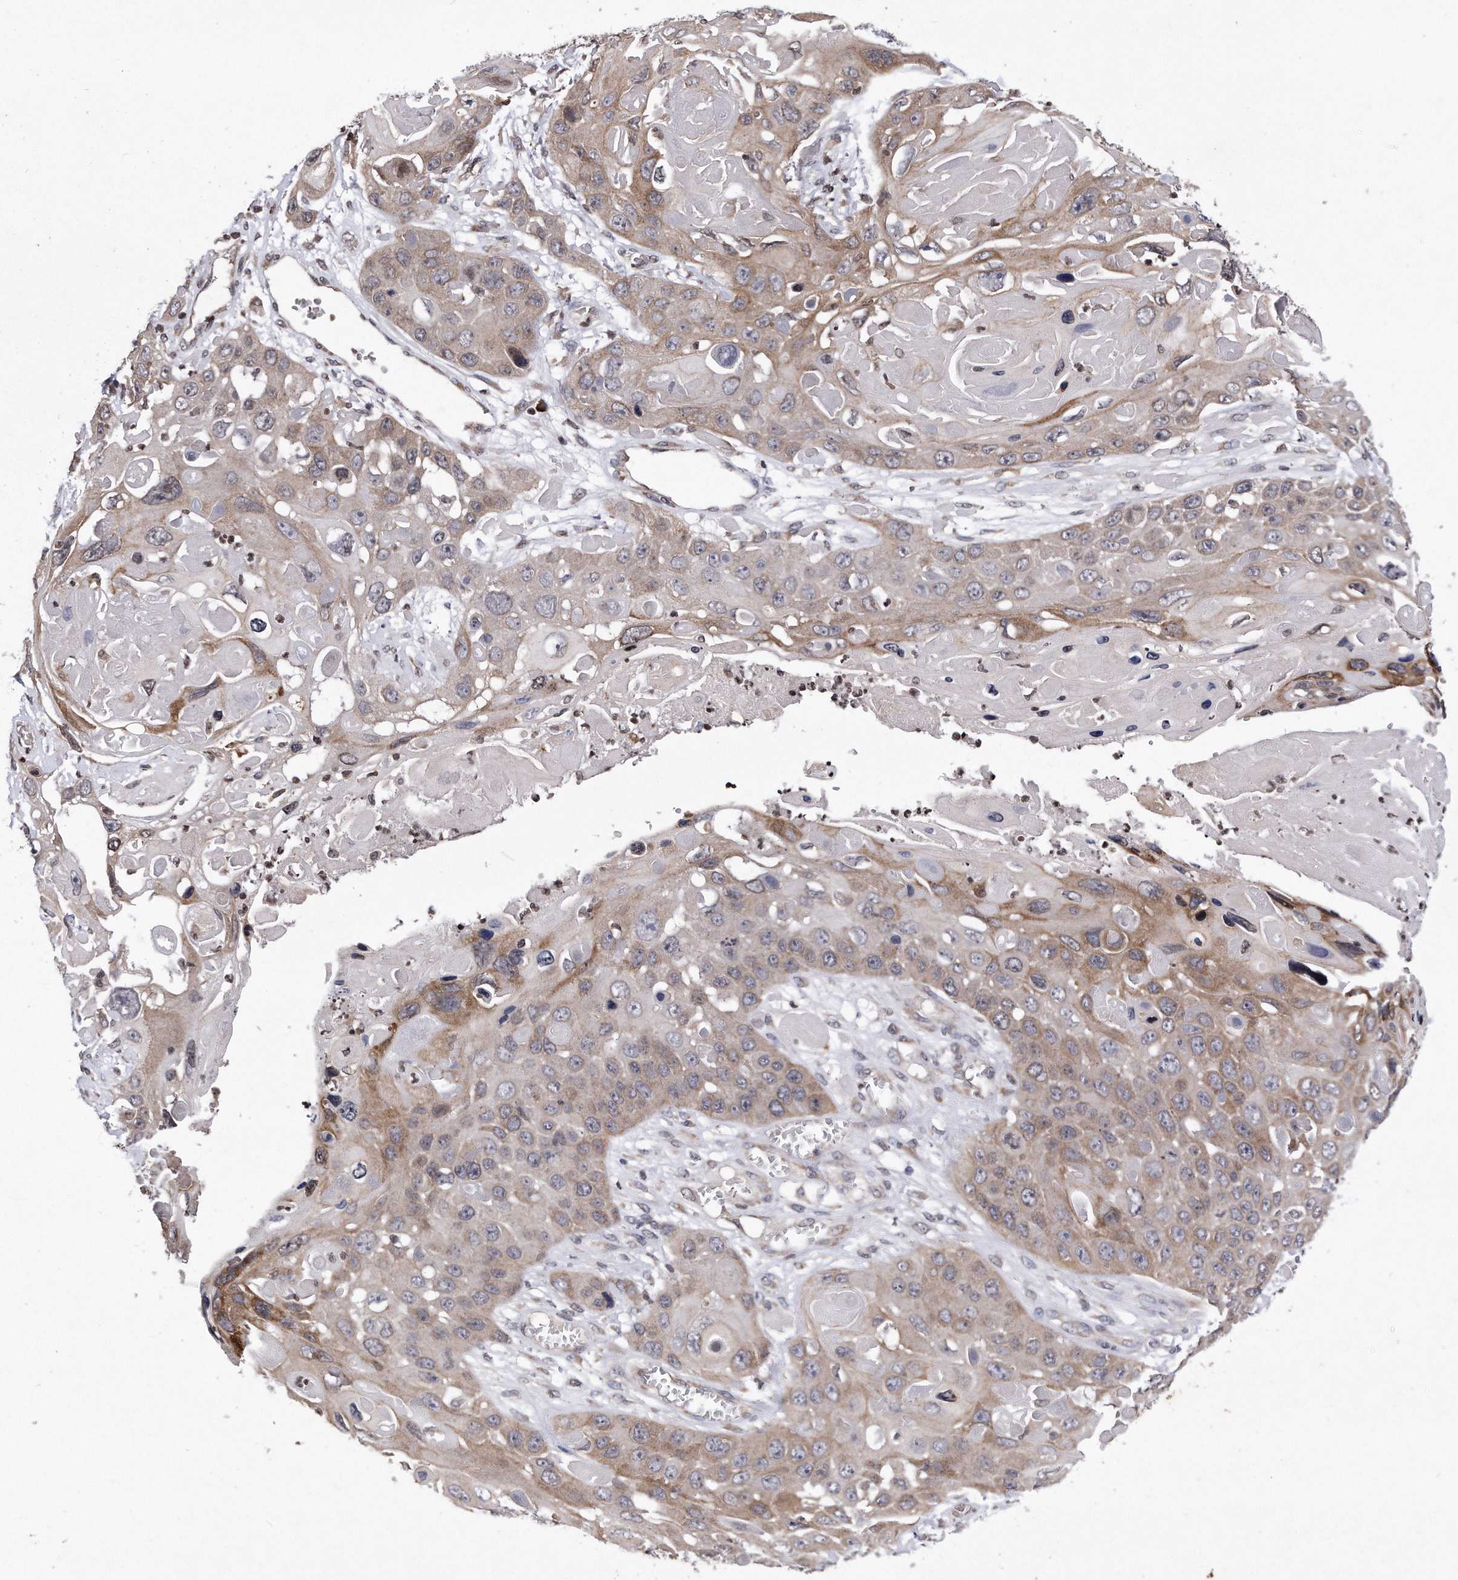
{"staining": {"intensity": "weak", "quantity": ">75%", "location": "cytoplasmic/membranous"}, "tissue": "skin cancer", "cell_type": "Tumor cells", "image_type": "cancer", "snomed": [{"axis": "morphology", "description": "Squamous cell carcinoma, NOS"}, {"axis": "topography", "description": "Skin"}], "caption": "Squamous cell carcinoma (skin) stained with DAB immunohistochemistry (IHC) displays low levels of weak cytoplasmic/membranous expression in approximately >75% of tumor cells.", "gene": "DAB1", "patient": {"sex": "male", "age": 55}}